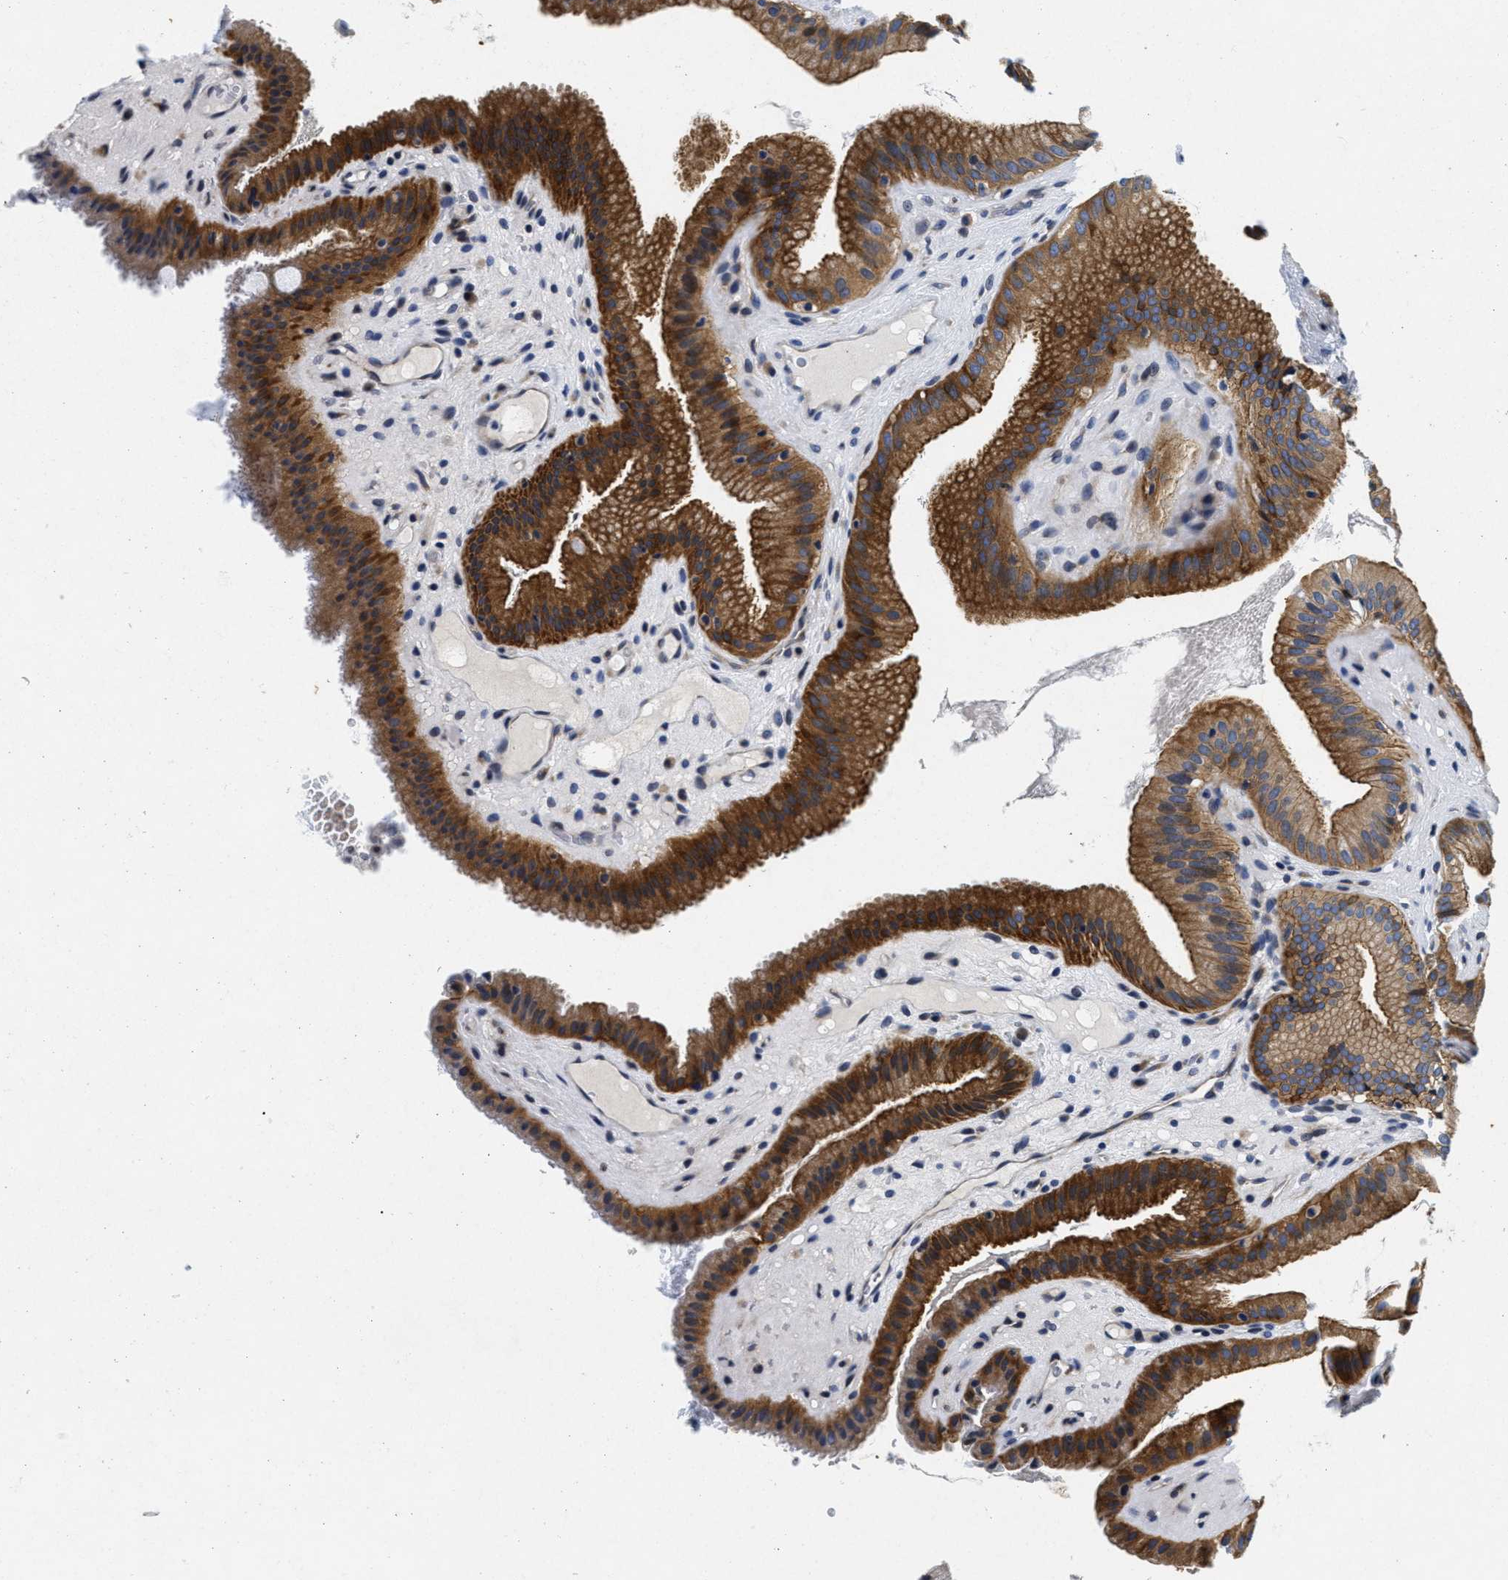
{"staining": {"intensity": "strong", "quantity": ">75%", "location": "cytoplasmic/membranous"}, "tissue": "gallbladder", "cell_type": "Glandular cells", "image_type": "normal", "snomed": [{"axis": "morphology", "description": "Normal tissue, NOS"}, {"axis": "topography", "description": "Gallbladder"}], "caption": "Protein staining of unremarkable gallbladder displays strong cytoplasmic/membranous staining in about >75% of glandular cells.", "gene": "LAD1", "patient": {"sex": "male", "age": 49}}